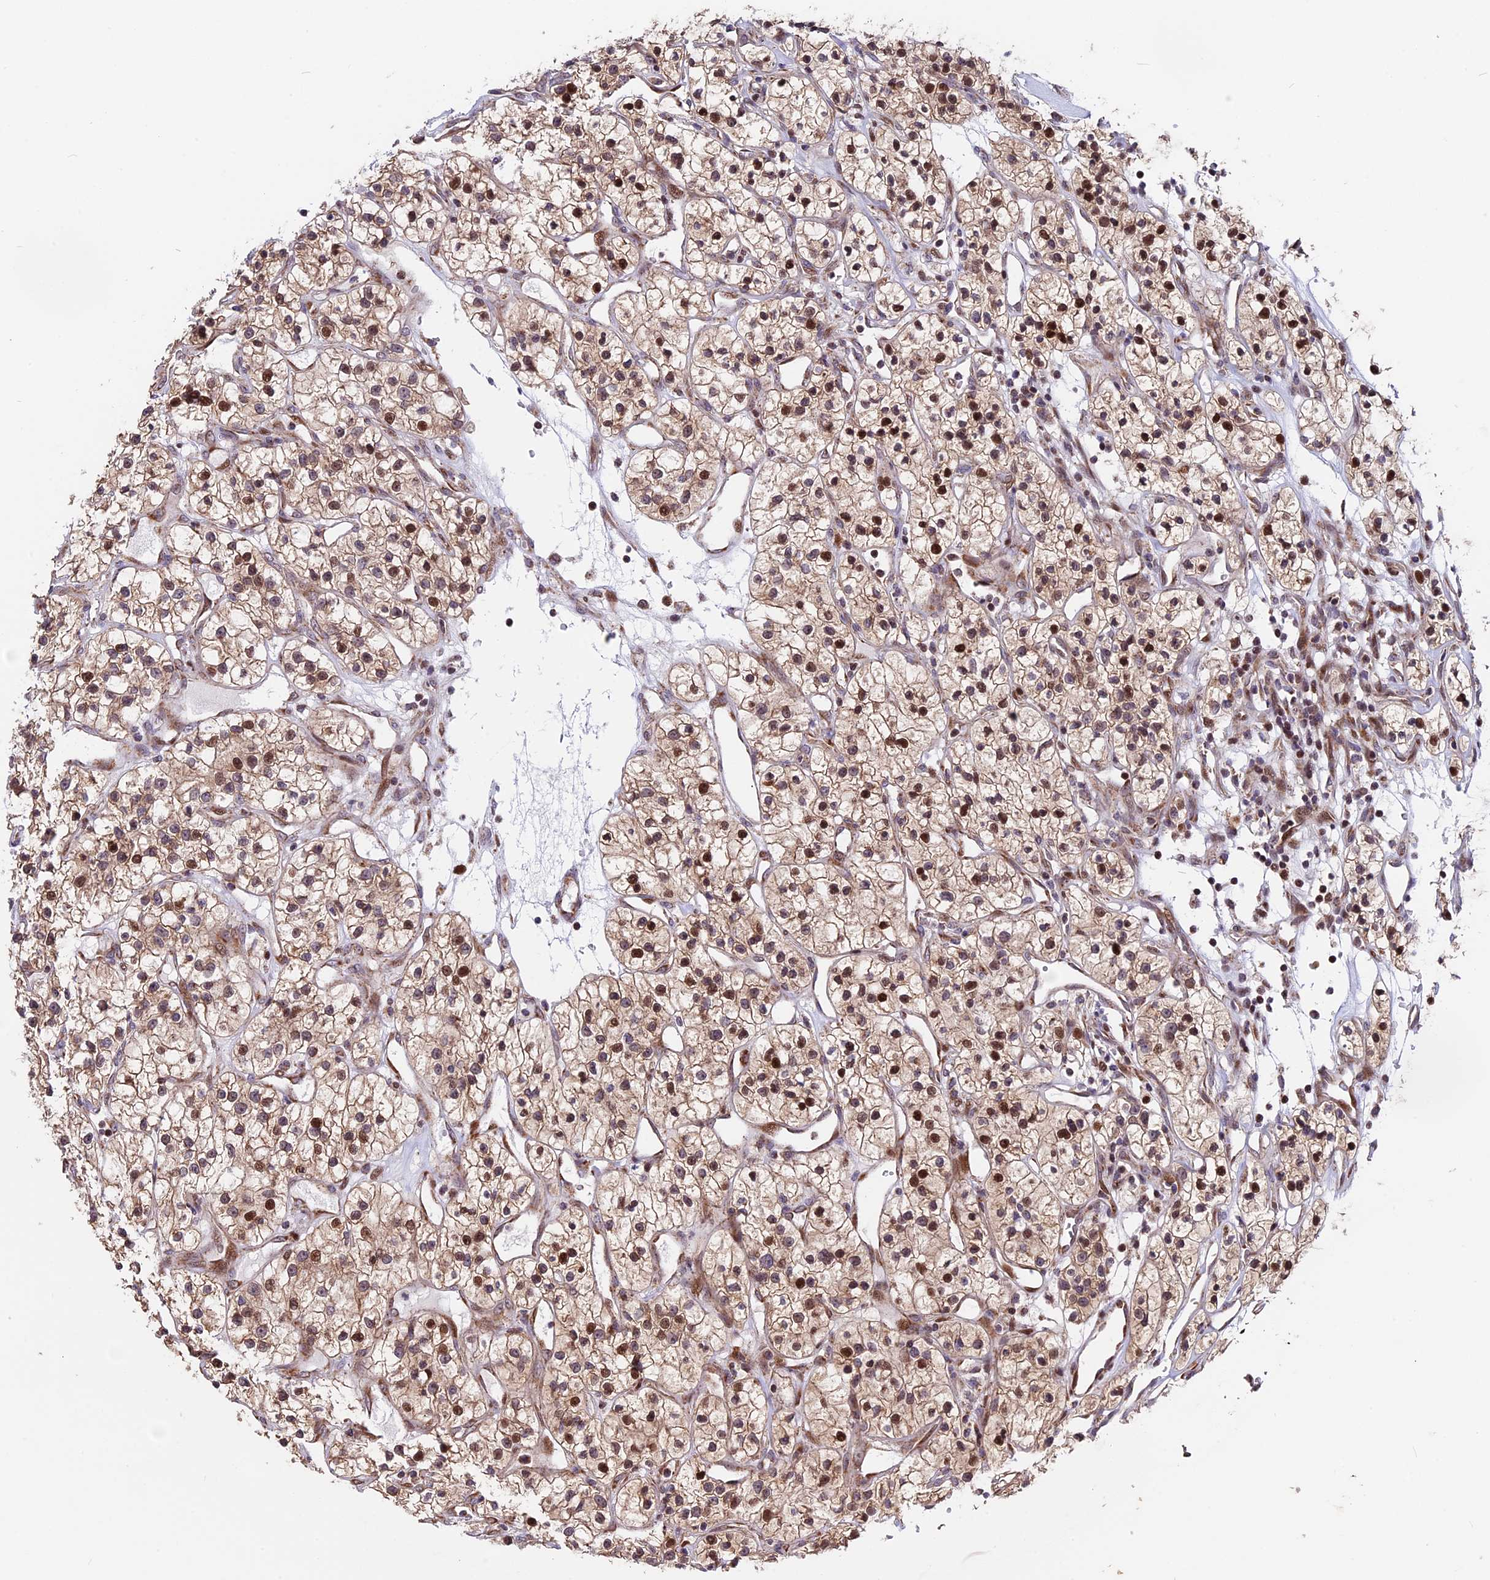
{"staining": {"intensity": "moderate", "quantity": ">75%", "location": "cytoplasmic/membranous,nuclear"}, "tissue": "renal cancer", "cell_type": "Tumor cells", "image_type": "cancer", "snomed": [{"axis": "morphology", "description": "Adenocarcinoma, NOS"}, {"axis": "topography", "description": "Kidney"}], "caption": "A histopathology image showing moderate cytoplasmic/membranous and nuclear positivity in approximately >75% of tumor cells in renal cancer, as visualized by brown immunohistochemical staining.", "gene": "FAM174C", "patient": {"sex": "female", "age": 57}}